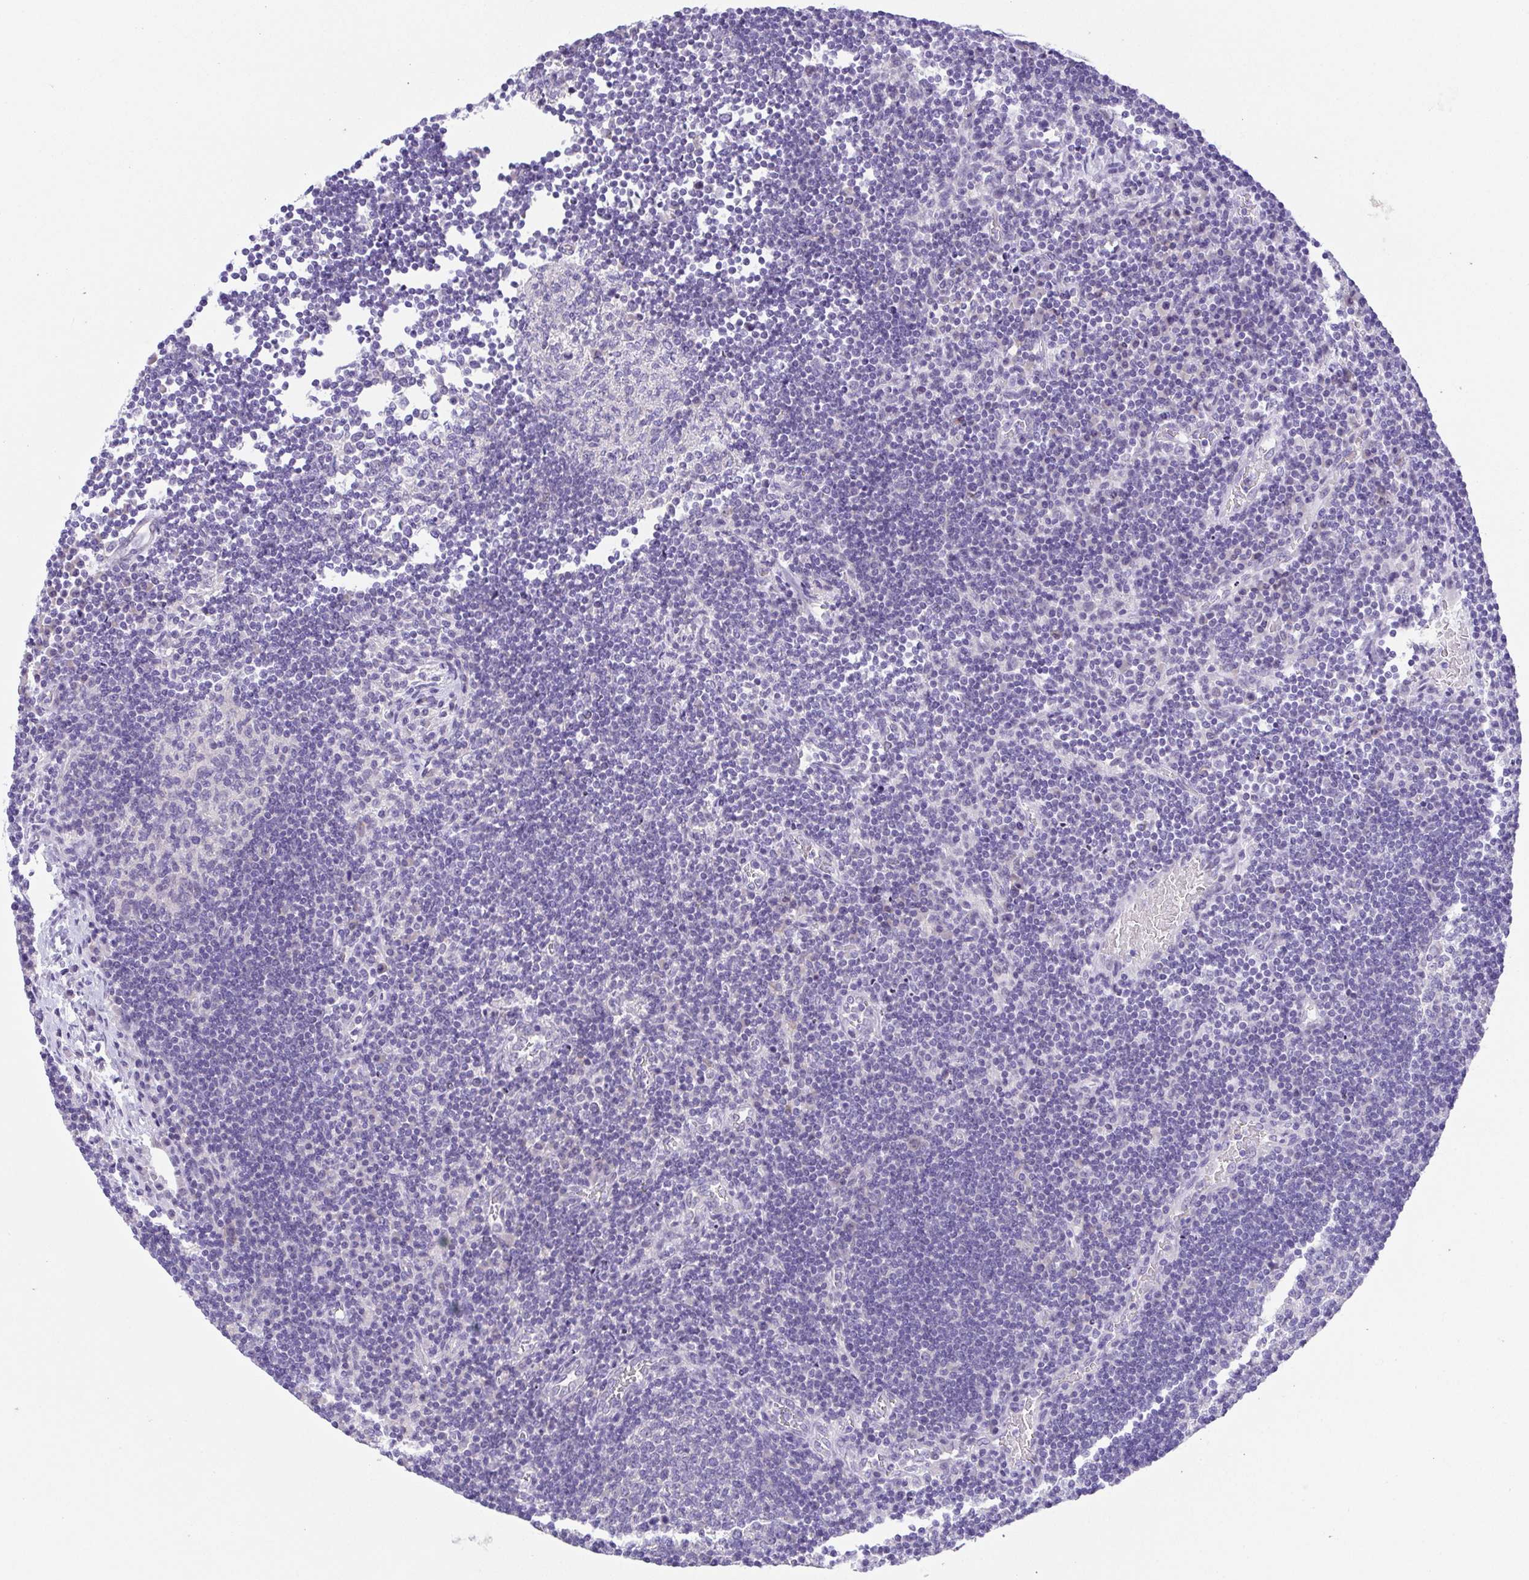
{"staining": {"intensity": "negative", "quantity": "none", "location": "none"}, "tissue": "lymph node", "cell_type": "Germinal center cells", "image_type": "normal", "snomed": [{"axis": "morphology", "description": "Normal tissue, NOS"}, {"axis": "topography", "description": "Lymph node"}], "caption": "This is a histopathology image of immunohistochemistry staining of normal lymph node, which shows no staining in germinal center cells. The staining was performed using DAB to visualize the protein expression in brown, while the nuclei were stained in blue with hematoxylin (Magnification: 20x).", "gene": "LUZP4", "patient": {"sex": "male", "age": 67}}